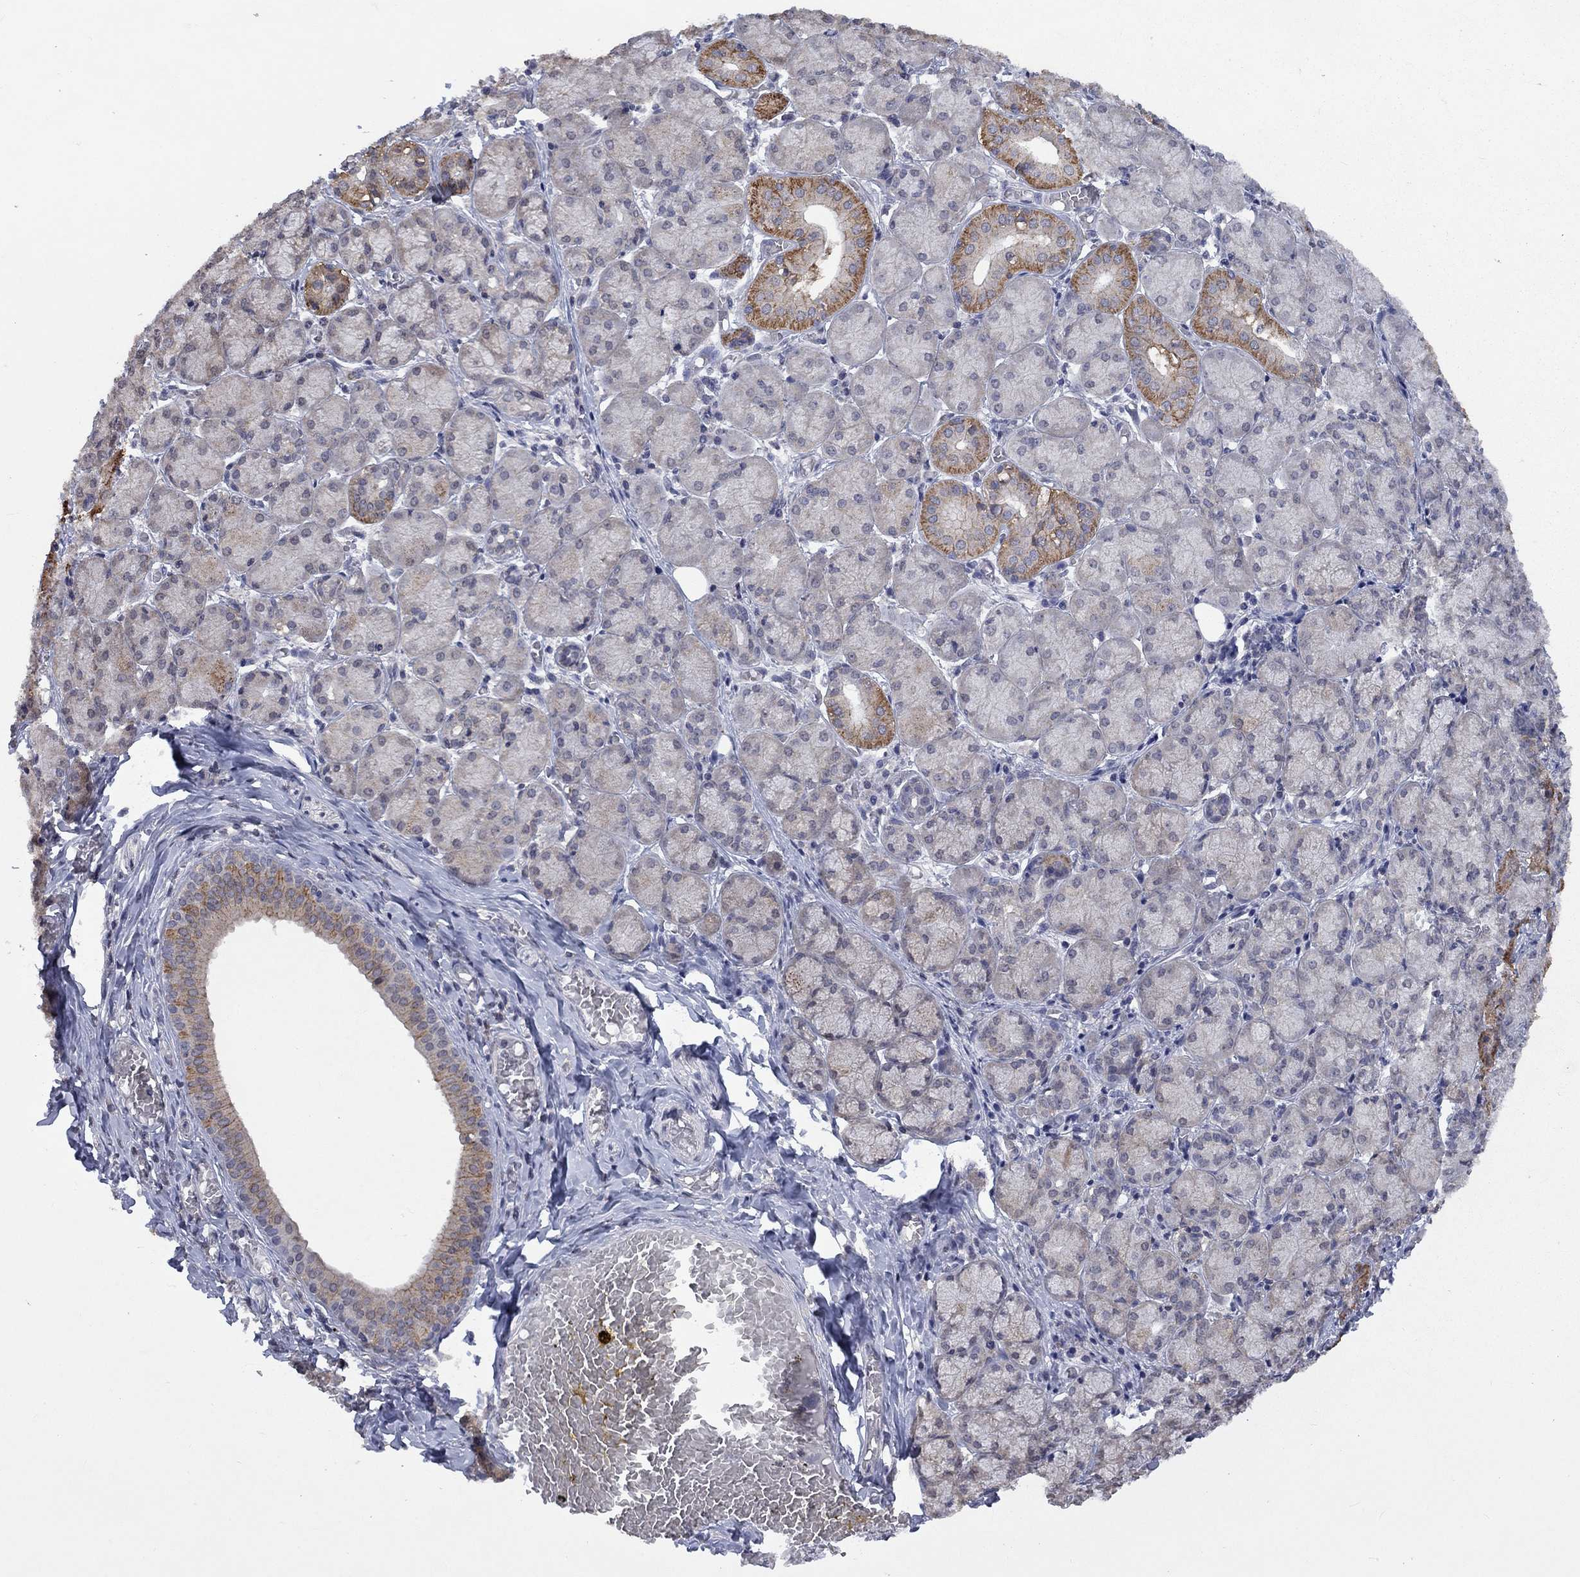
{"staining": {"intensity": "moderate", "quantity": "<25%", "location": "cytoplasmic/membranous"}, "tissue": "salivary gland", "cell_type": "Glandular cells", "image_type": "normal", "snomed": [{"axis": "morphology", "description": "Normal tissue, NOS"}, {"axis": "topography", "description": "Salivary gland"}, {"axis": "topography", "description": "Peripheral nerve tissue"}], "caption": "The immunohistochemical stain shows moderate cytoplasmic/membranous positivity in glandular cells of unremarkable salivary gland.", "gene": "SPATA33", "patient": {"sex": "female", "age": 24}}